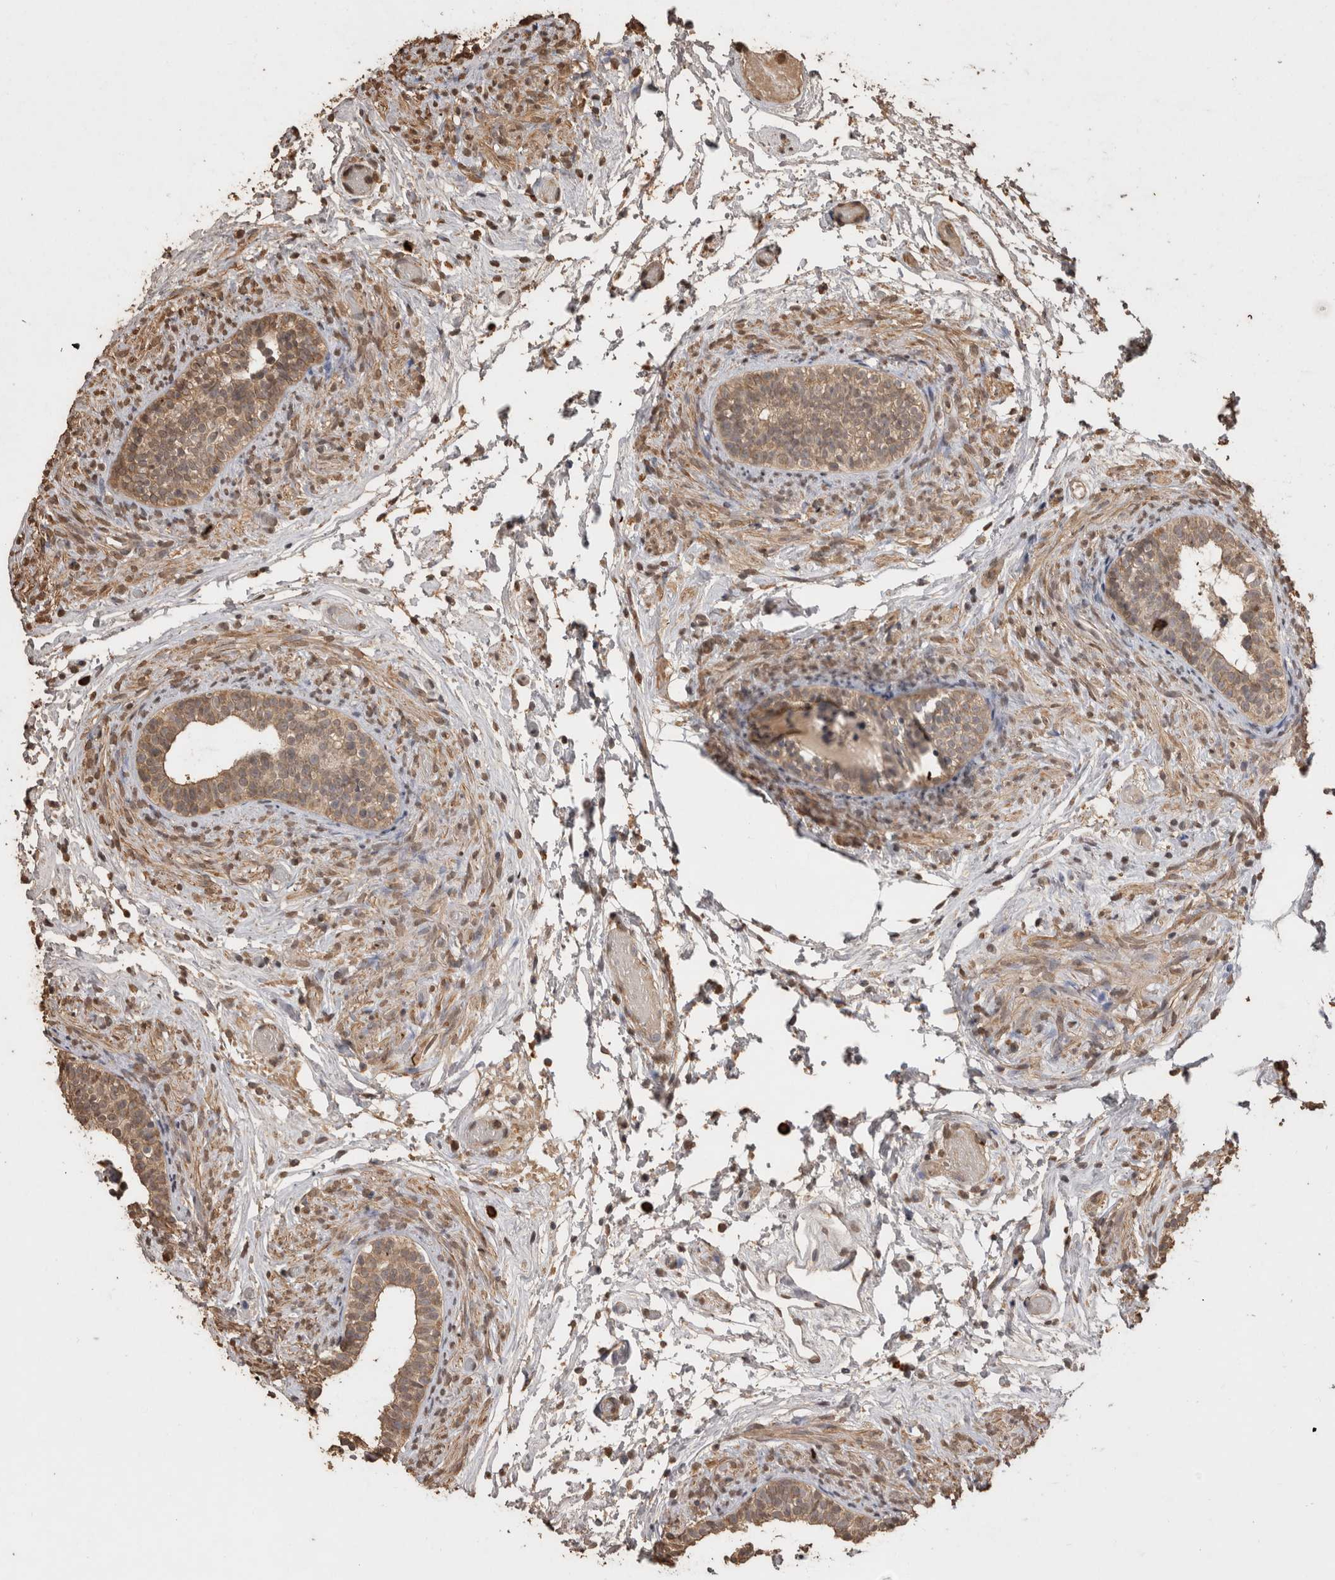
{"staining": {"intensity": "moderate", "quantity": ">75%", "location": "cytoplasmic/membranous"}, "tissue": "epididymis", "cell_type": "Glandular cells", "image_type": "normal", "snomed": [{"axis": "morphology", "description": "Normal tissue, NOS"}, {"axis": "topography", "description": "Epididymis"}], "caption": "Moderate cytoplasmic/membranous protein staining is appreciated in about >75% of glandular cells in epididymis. The protein of interest is shown in brown color, while the nuclei are stained blue.", "gene": "SOCS5", "patient": {"sex": "male", "age": 5}}